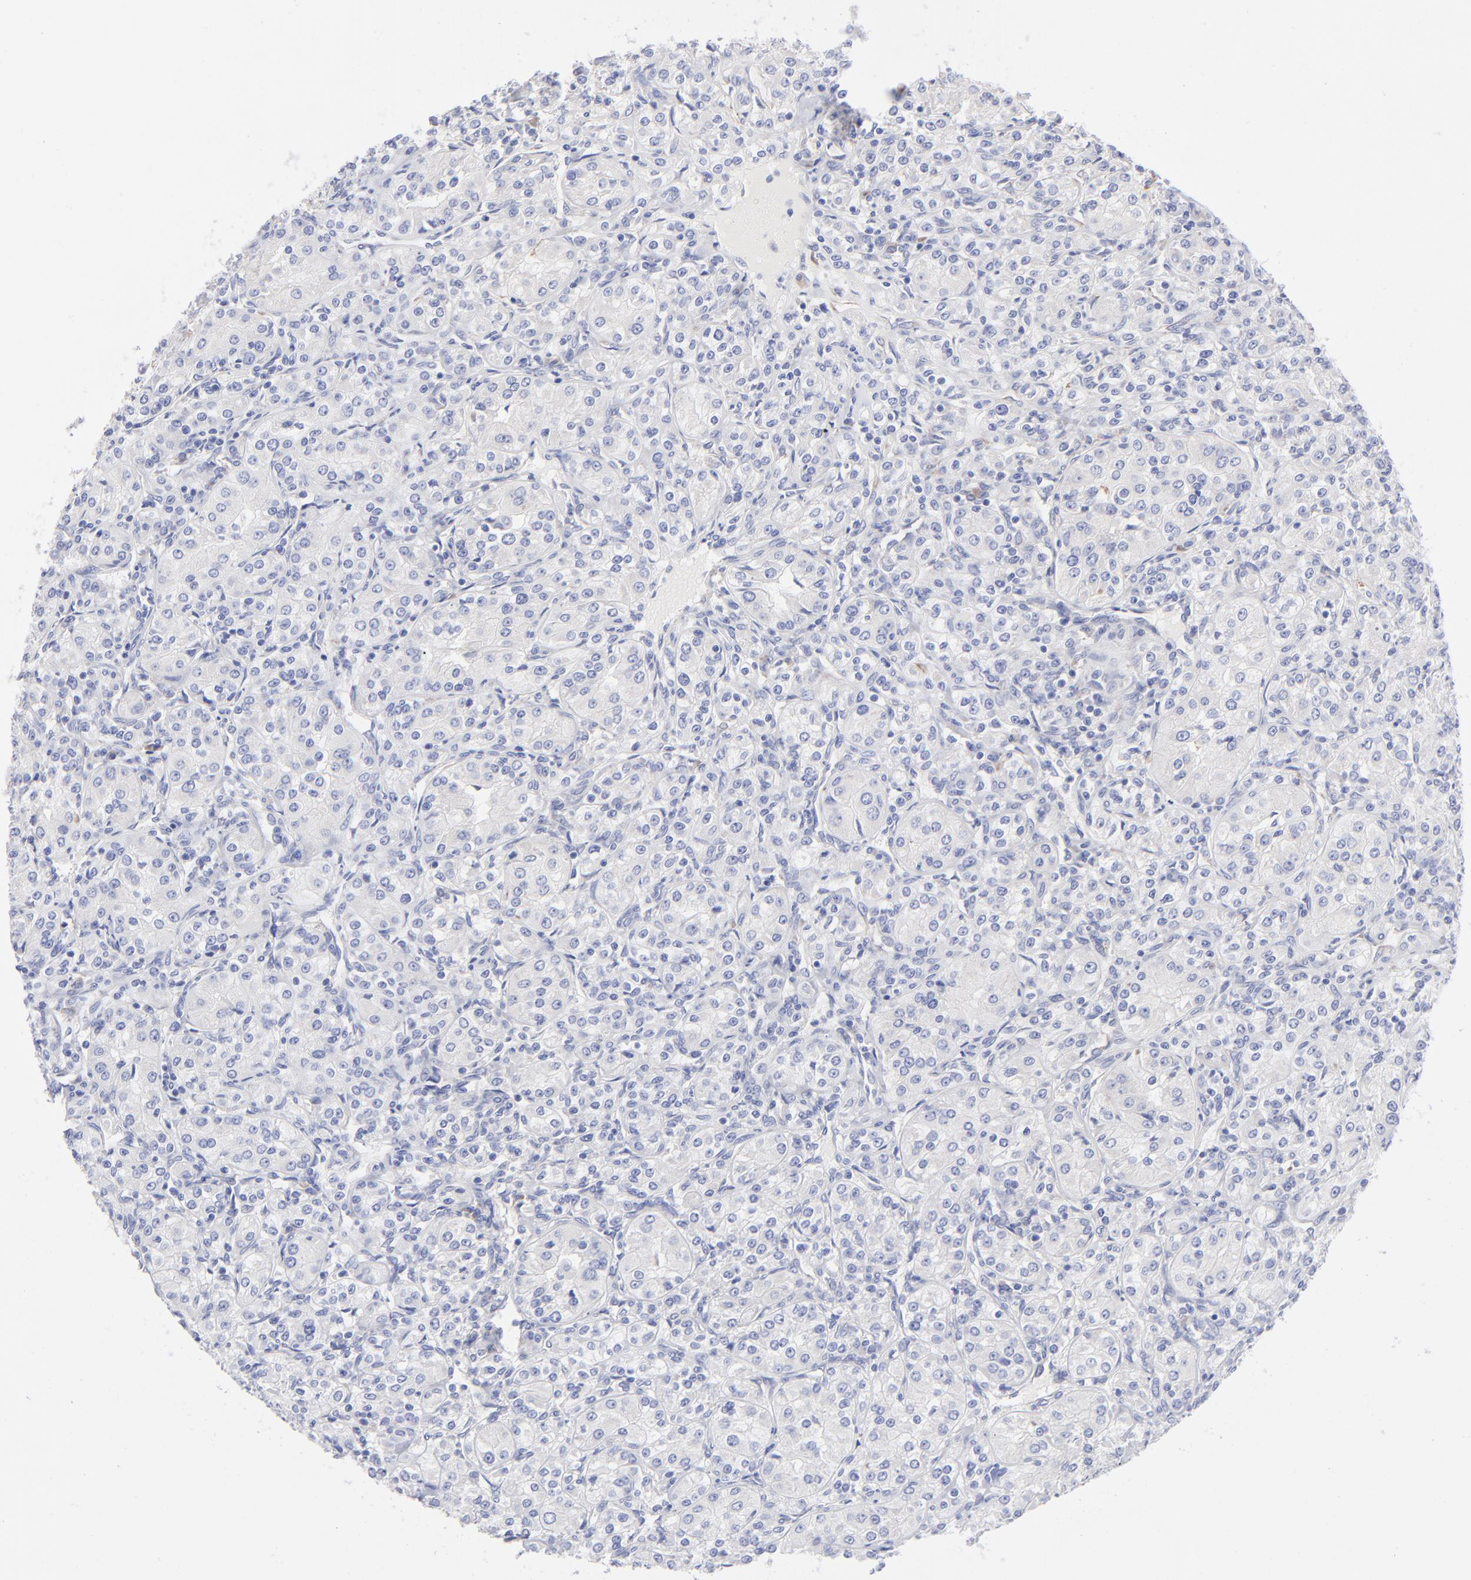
{"staining": {"intensity": "negative", "quantity": "none", "location": "none"}, "tissue": "renal cancer", "cell_type": "Tumor cells", "image_type": "cancer", "snomed": [{"axis": "morphology", "description": "Adenocarcinoma, NOS"}, {"axis": "topography", "description": "Kidney"}], "caption": "Tumor cells show no significant protein staining in renal cancer.", "gene": "EIF2AK2", "patient": {"sex": "male", "age": 77}}